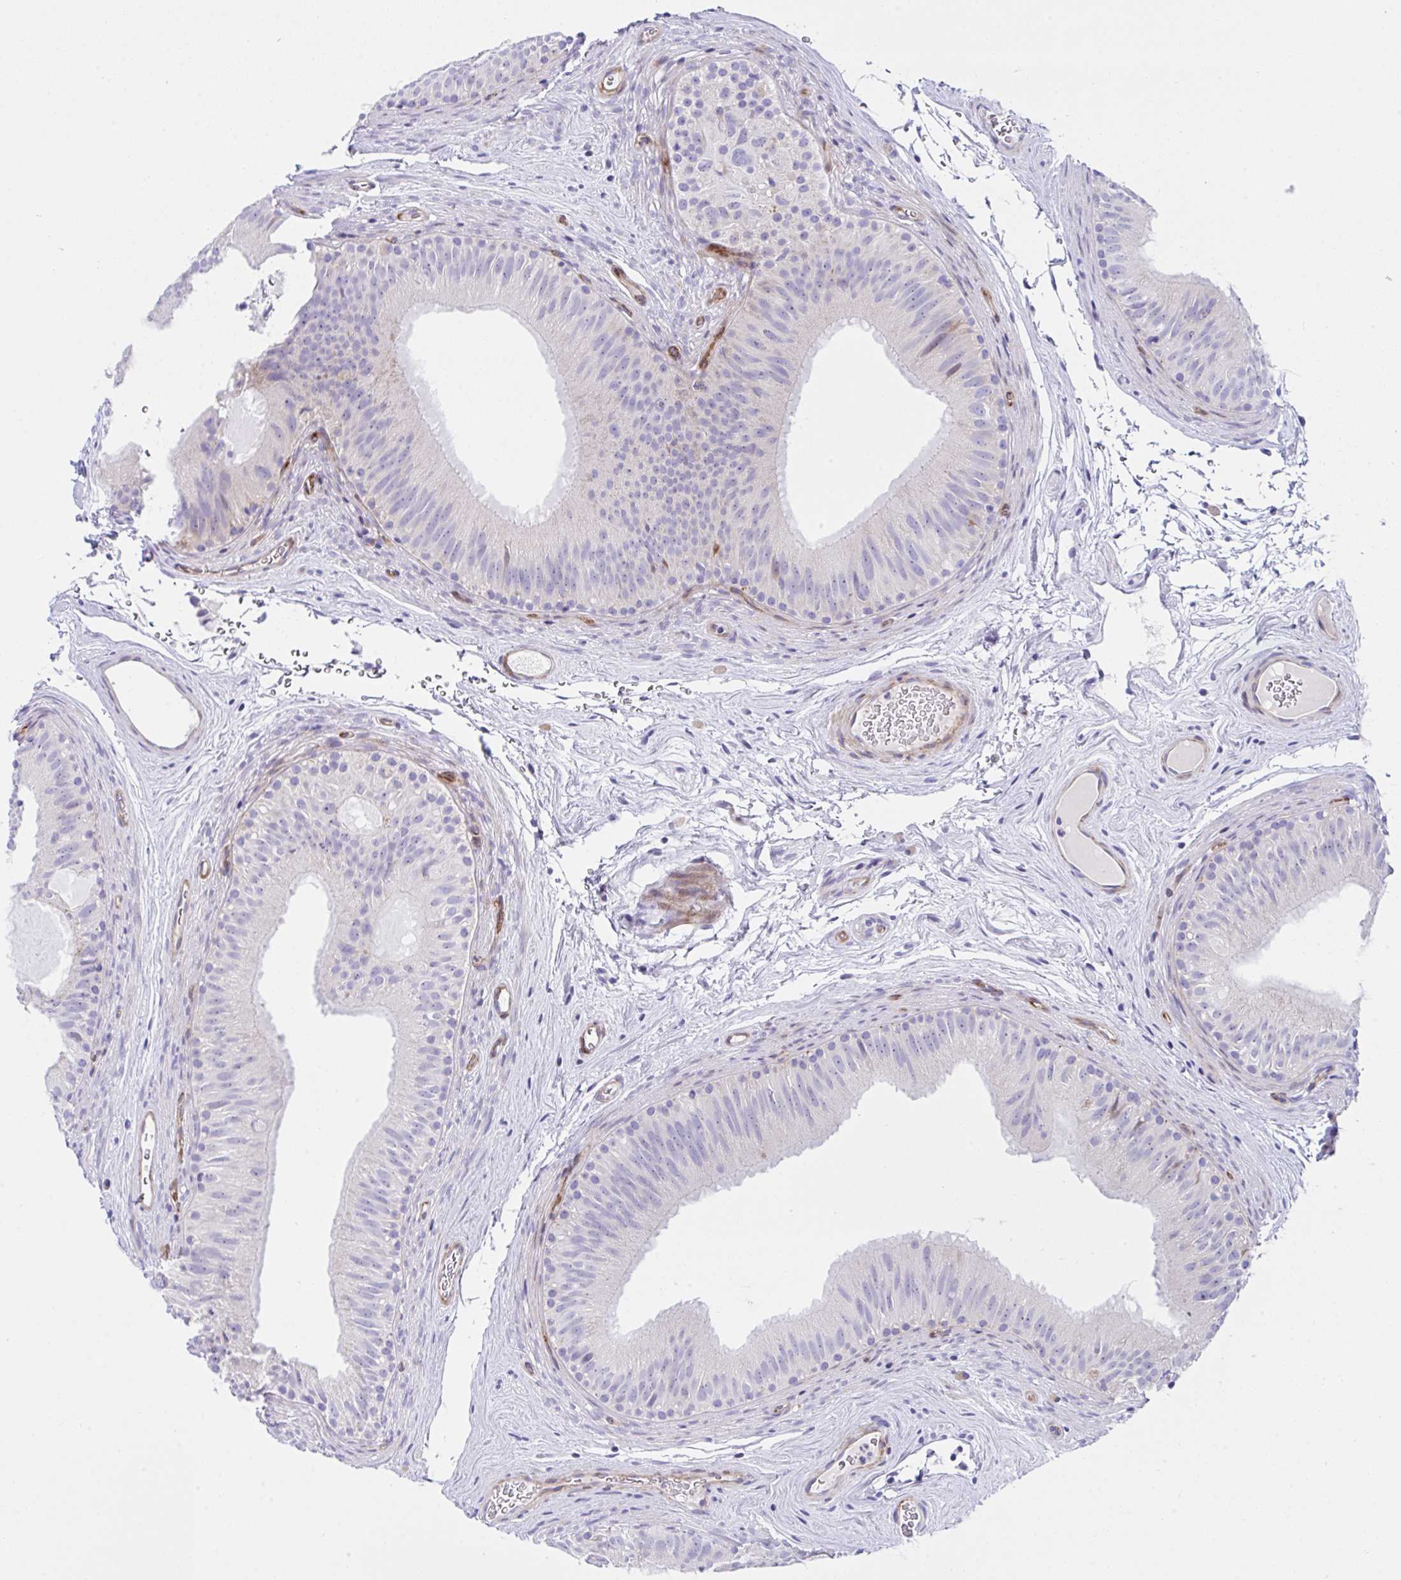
{"staining": {"intensity": "negative", "quantity": "none", "location": "none"}, "tissue": "epididymis", "cell_type": "Glandular cells", "image_type": "normal", "snomed": [{"axis": "morphology", "description": "Normal tissue, NOS"}, {"axis": "topography", "description": "Epididymis"}], "caption": "This micrograph is of benign epididymis stained with immunohistochemistry to label a protein in brown with the nuclei are counter-stained blue. There is no staining in glandular cells. (DAB (3,3'-diaminobenzidine) immunohistochemistry (IHC) with hematoxylin counter stain).", "gene": "ZNF713", "patient": {"sex": "male", "age": 44}}